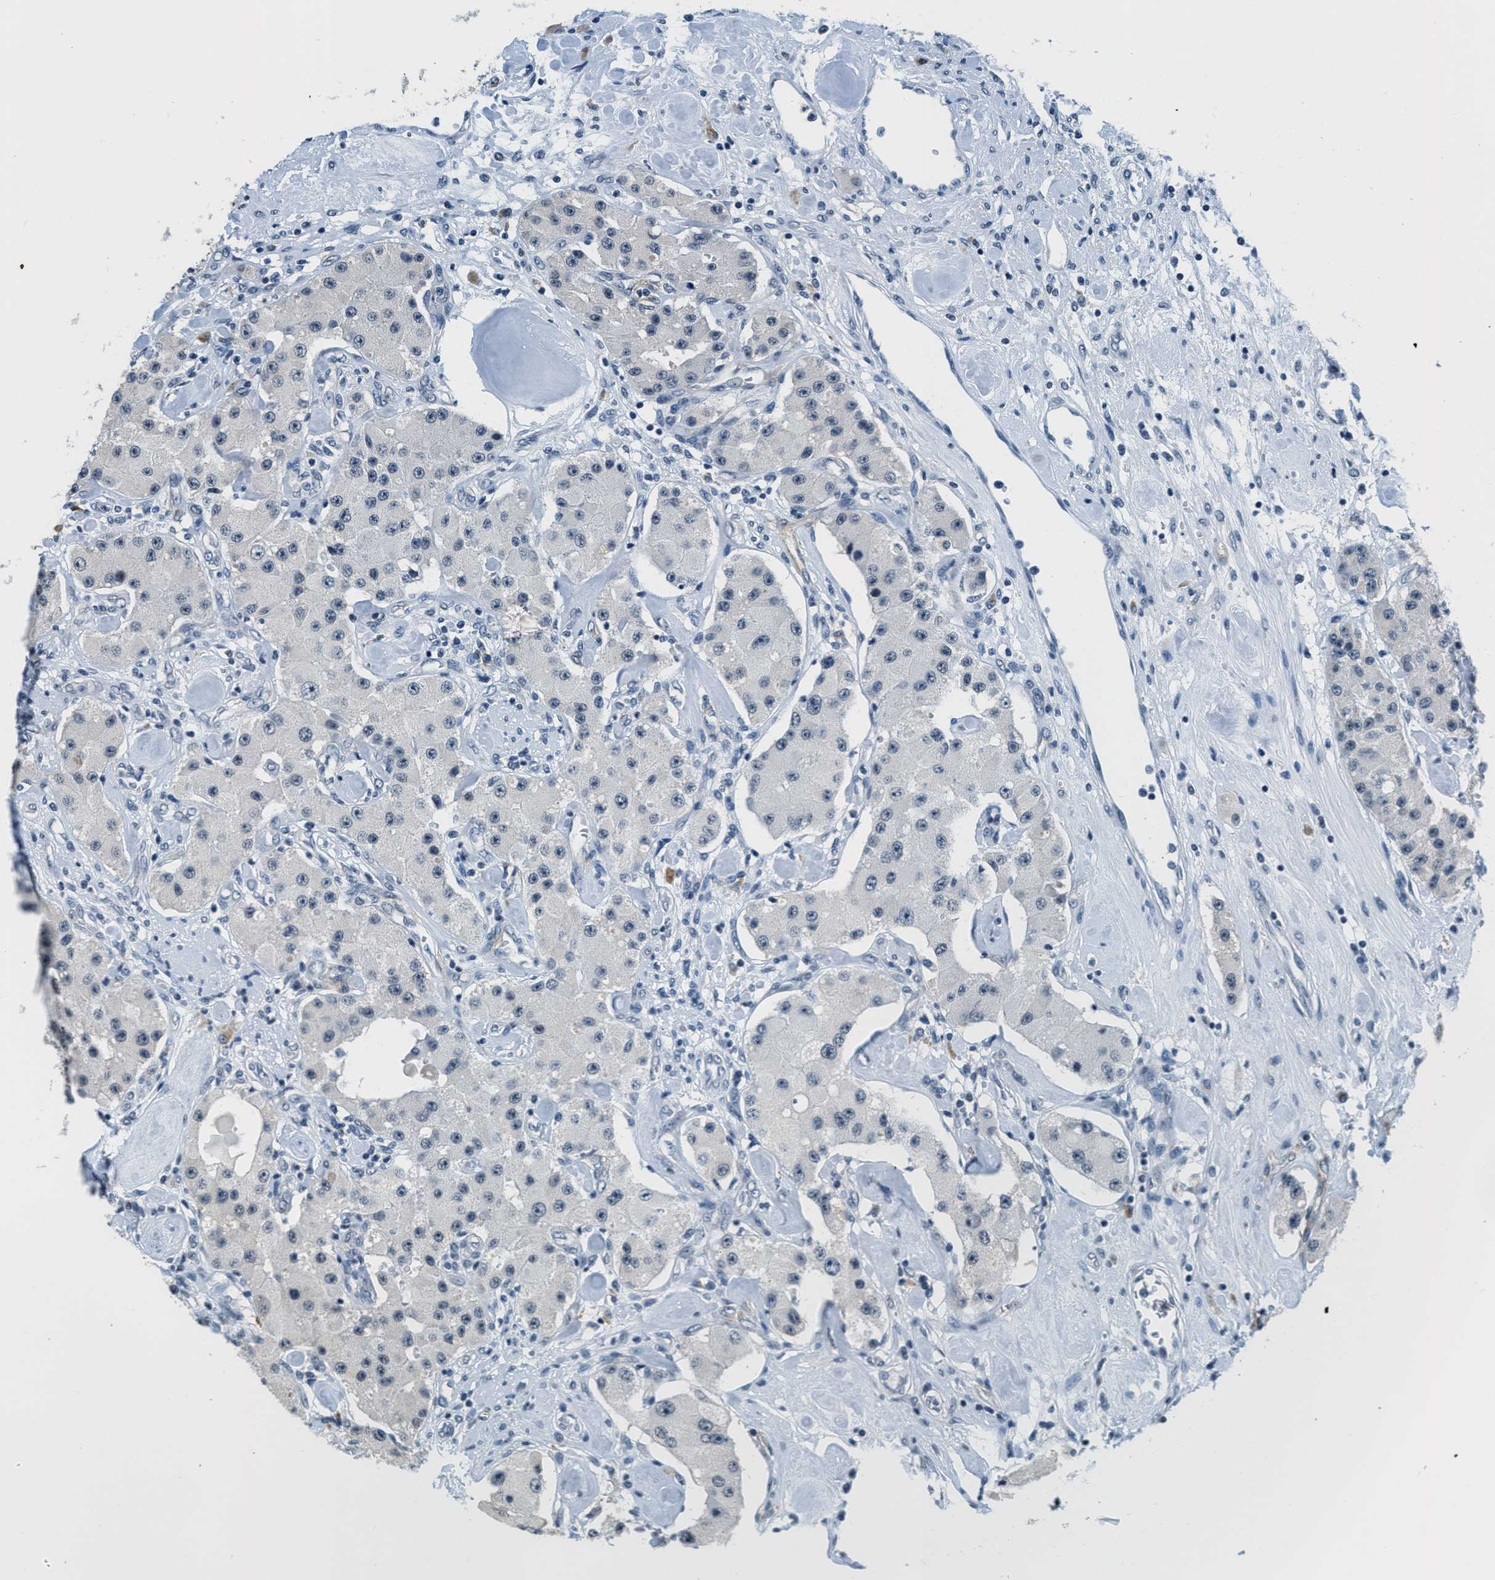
{"staining": {"intensity": "negative", "quantity": "none", "location": "none"}, "tissue": "carcinoid", "cell_type": "Tumor cells", "image_type": "cancer", "snomed": [{"axis": "morphology", "description": "Carcinoid, malignant, NOS"}, {"axis": "topography", "description": "Pancreas"}], "caption": "Immunohistochemistry (IHC) histopathology image of neoplastic tissue: human carcinoid stained with DAB (3,3'-diaminobenzidine) displays no significant protein positivity in tumor cells. (Immunohistochemistry, brightfield microscopy, high magnification).", "gene": "CA4", "patient": {"sex": "male", "age": 41}}